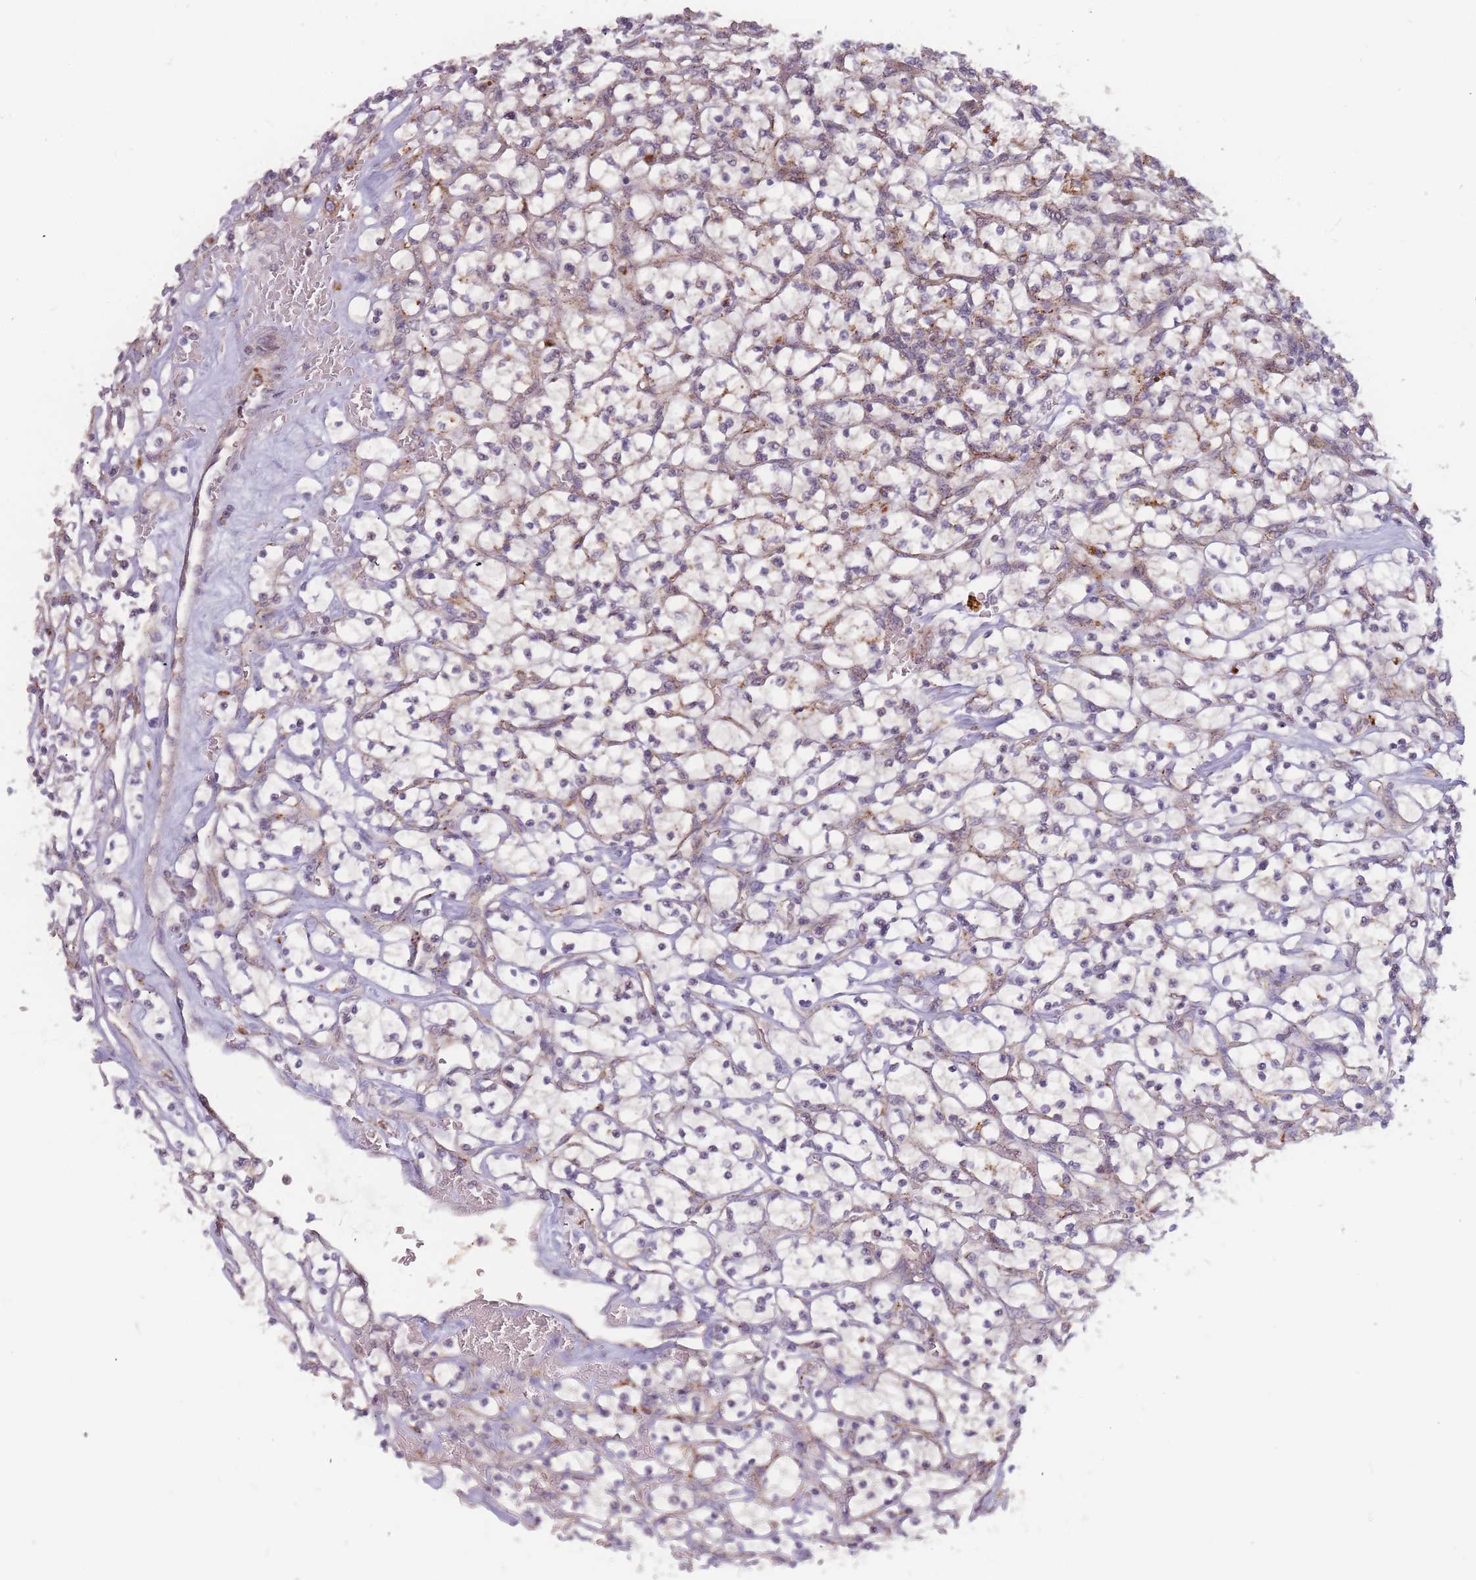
{"staining": {"intensity": "weak", "quantity": "<25%", "location": "cytoplasmic/membranous"}, "tissue": "renal cancer", "cell_type": "Tumor cells", "image_type": "cancer", "snomed": [{"axis": "morphology", "description": "Adenocarcinoma, NOS"}, {"axis": "topography", "description": "Kidney"}], "caption": "This is an IHC histopathology image of human adenocarcinoma (renal). There is no positivity in tumor cells.", "gene": "ATG5", "patient": {"sex": "female", "age": 64}}